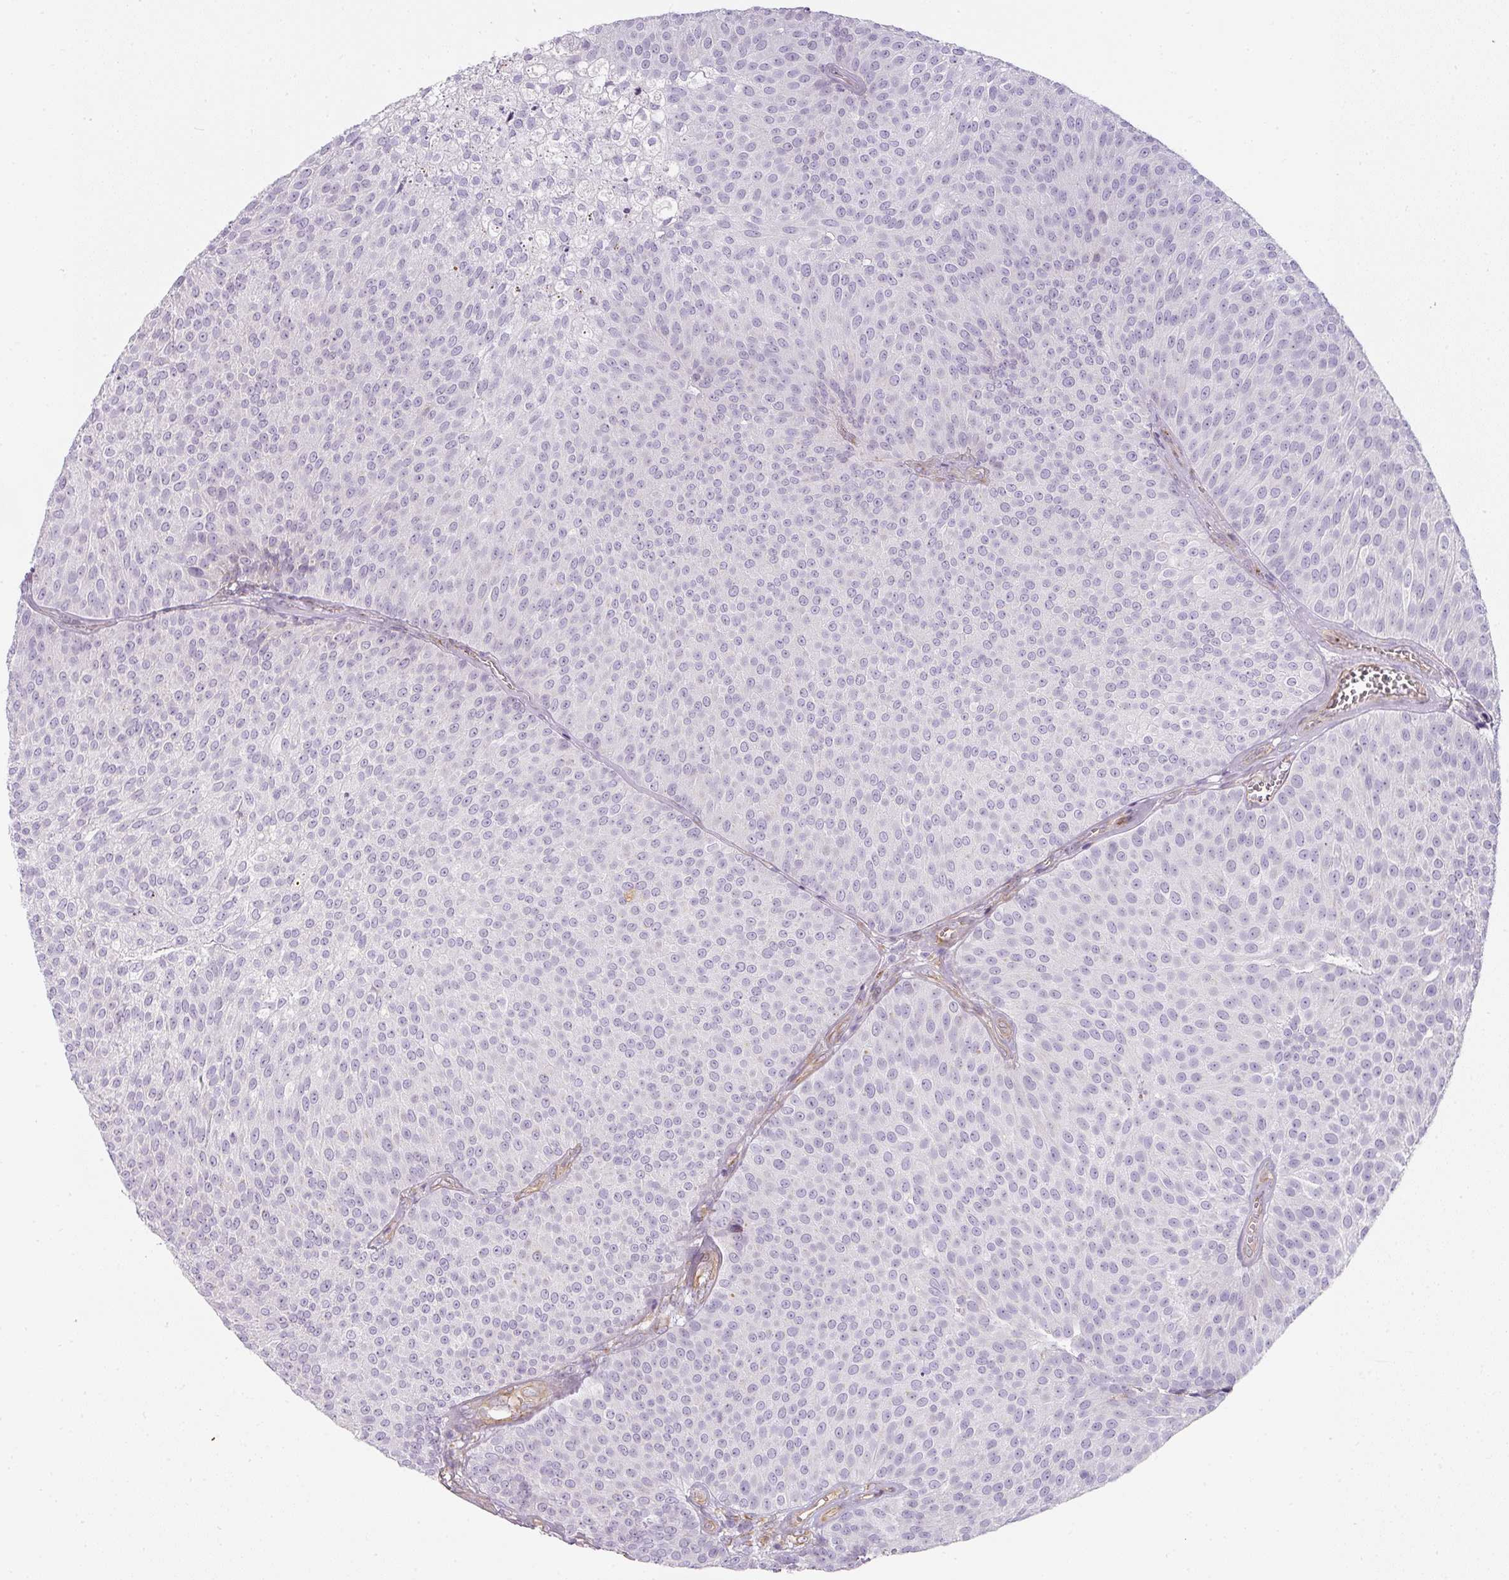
{"staining": {"intensity": "negative", "quantity": "none", "location": "none"}, "tissue": "urothelial cancer", "cell_type": "Tumor cells", "image_type": "cancer", "snomed": [{"axis": "morphology", "description": "Urothelial carcinoma, Low grade"}, {"axis": "topography", "description": "Urinary bladder"}], "caption": "There is no significant expression in tumor cells of urothelial cancer.", "gene": "ATP8B2", "patient": {"sex": "female", "age": 79}}